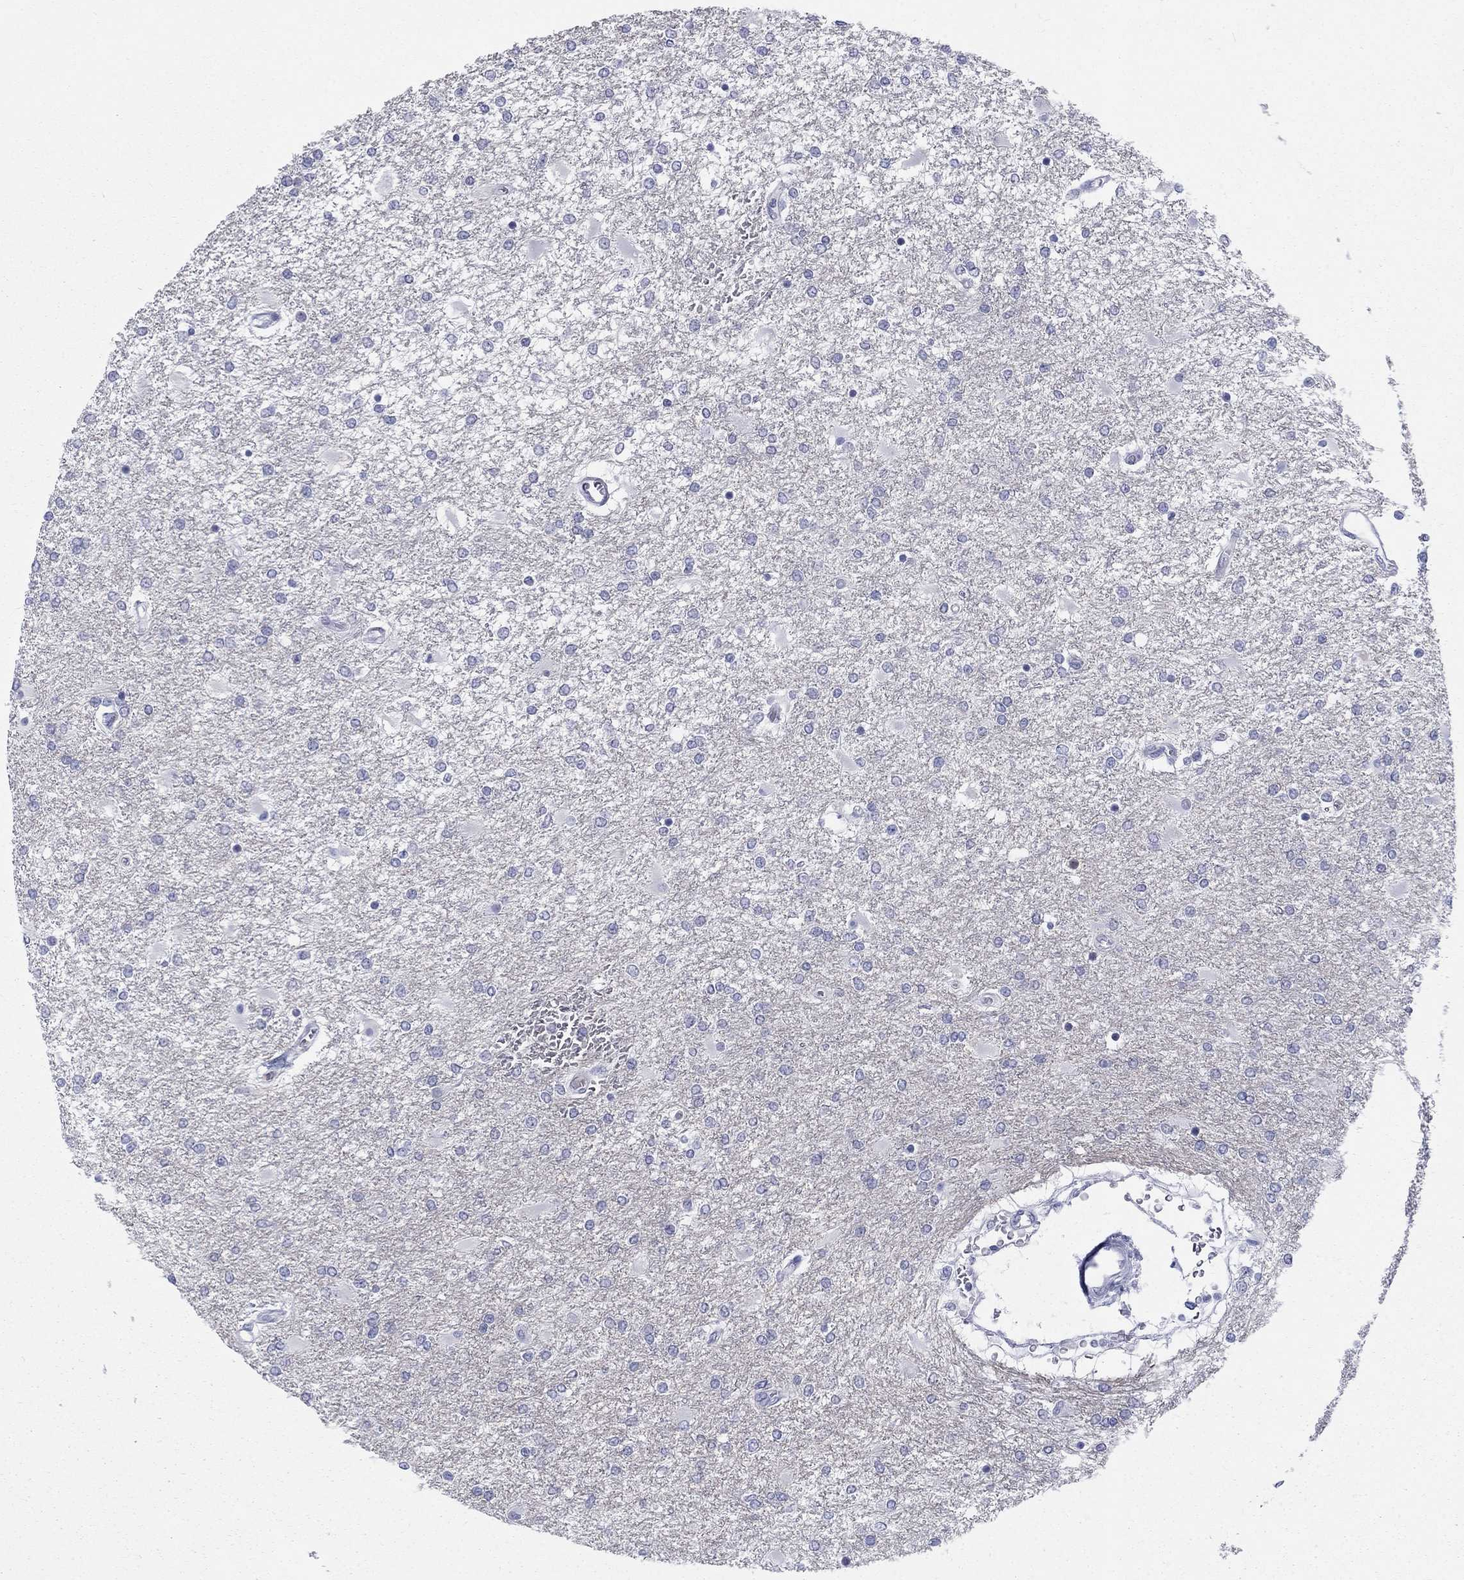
{"staining": {"intensity": "negative", "quantity": "none", "location": "none"}, "tissue": "glioma", "cell_type": "Tumor cells", "image_type": "cancer", "snomed": [{"axis": "morphology", "description": "Glioma, malignant, High grade"}, {"axis": "topography", "description": "Cerebral cortex"}], "caption": "There is no significant staining in tumor cells of malignant glioma (high-grade).", "gene": "DMTN", "patient": {"sex": "male", "age": 79}}